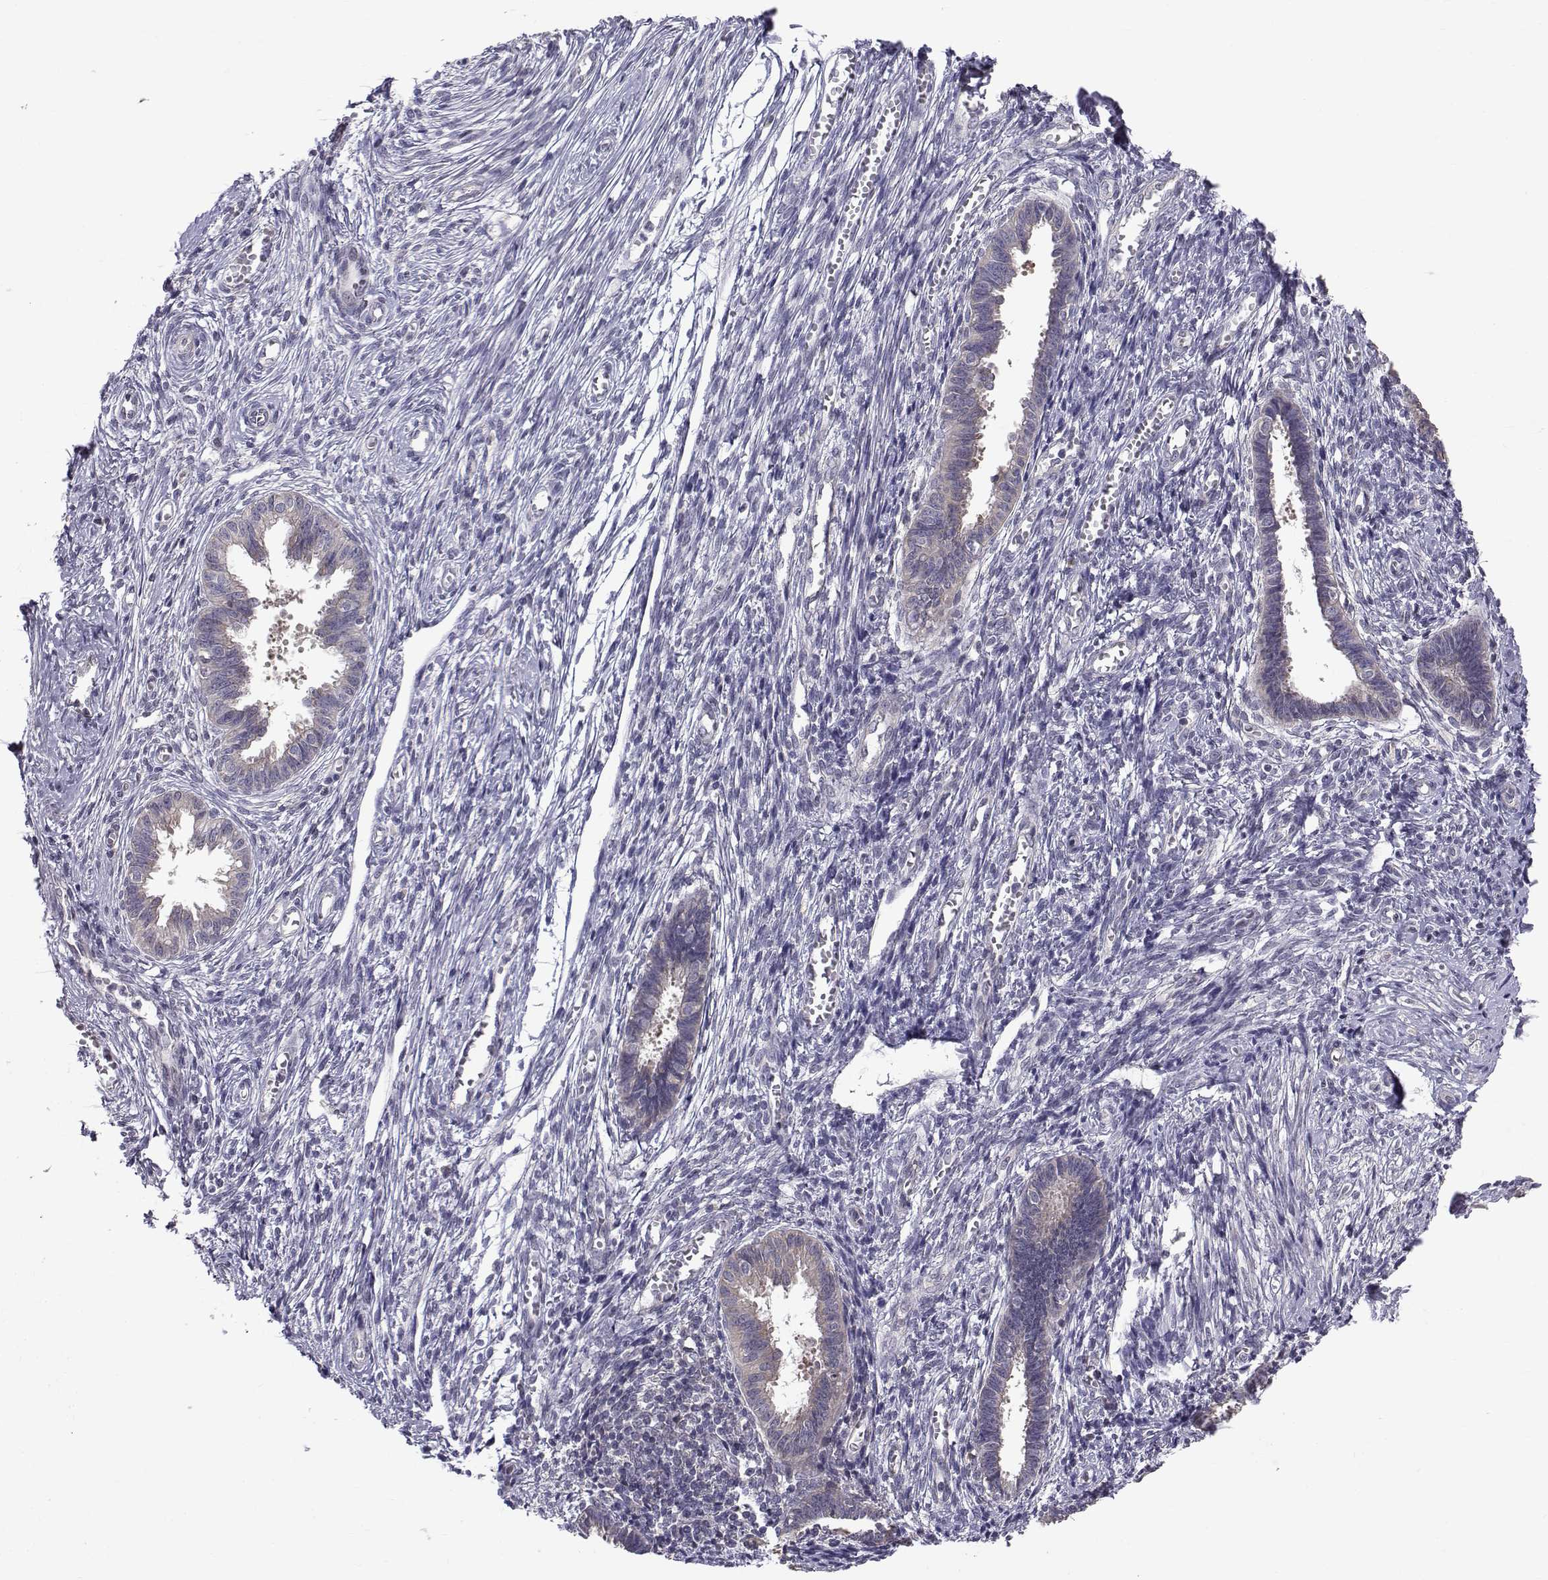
{"staining": {"intensity": "negative", "quantity": "none", "location": "none"}, "tissue": "endometrium", "cell_type": "Cells in endometrial stroma", "image_type": "normal", "snomed": [{"axis": "morphology", "description": "Normal tissue, NOS"}, {"axis": "topography", "description": "Cervix"}, {"axis": "topography", "description": "Endometrium"}], "caption": "Normal endometrium was stained to show a protein in brown. There is no significant staining in cells in endometrial stroma. (DAB (3,3'-diaminobenzidine) immunohistochemistry (IHC) with hematoxylin counter stain).", "gene": "PEX5L", "patient": {"sex": "female", "age": 37}}